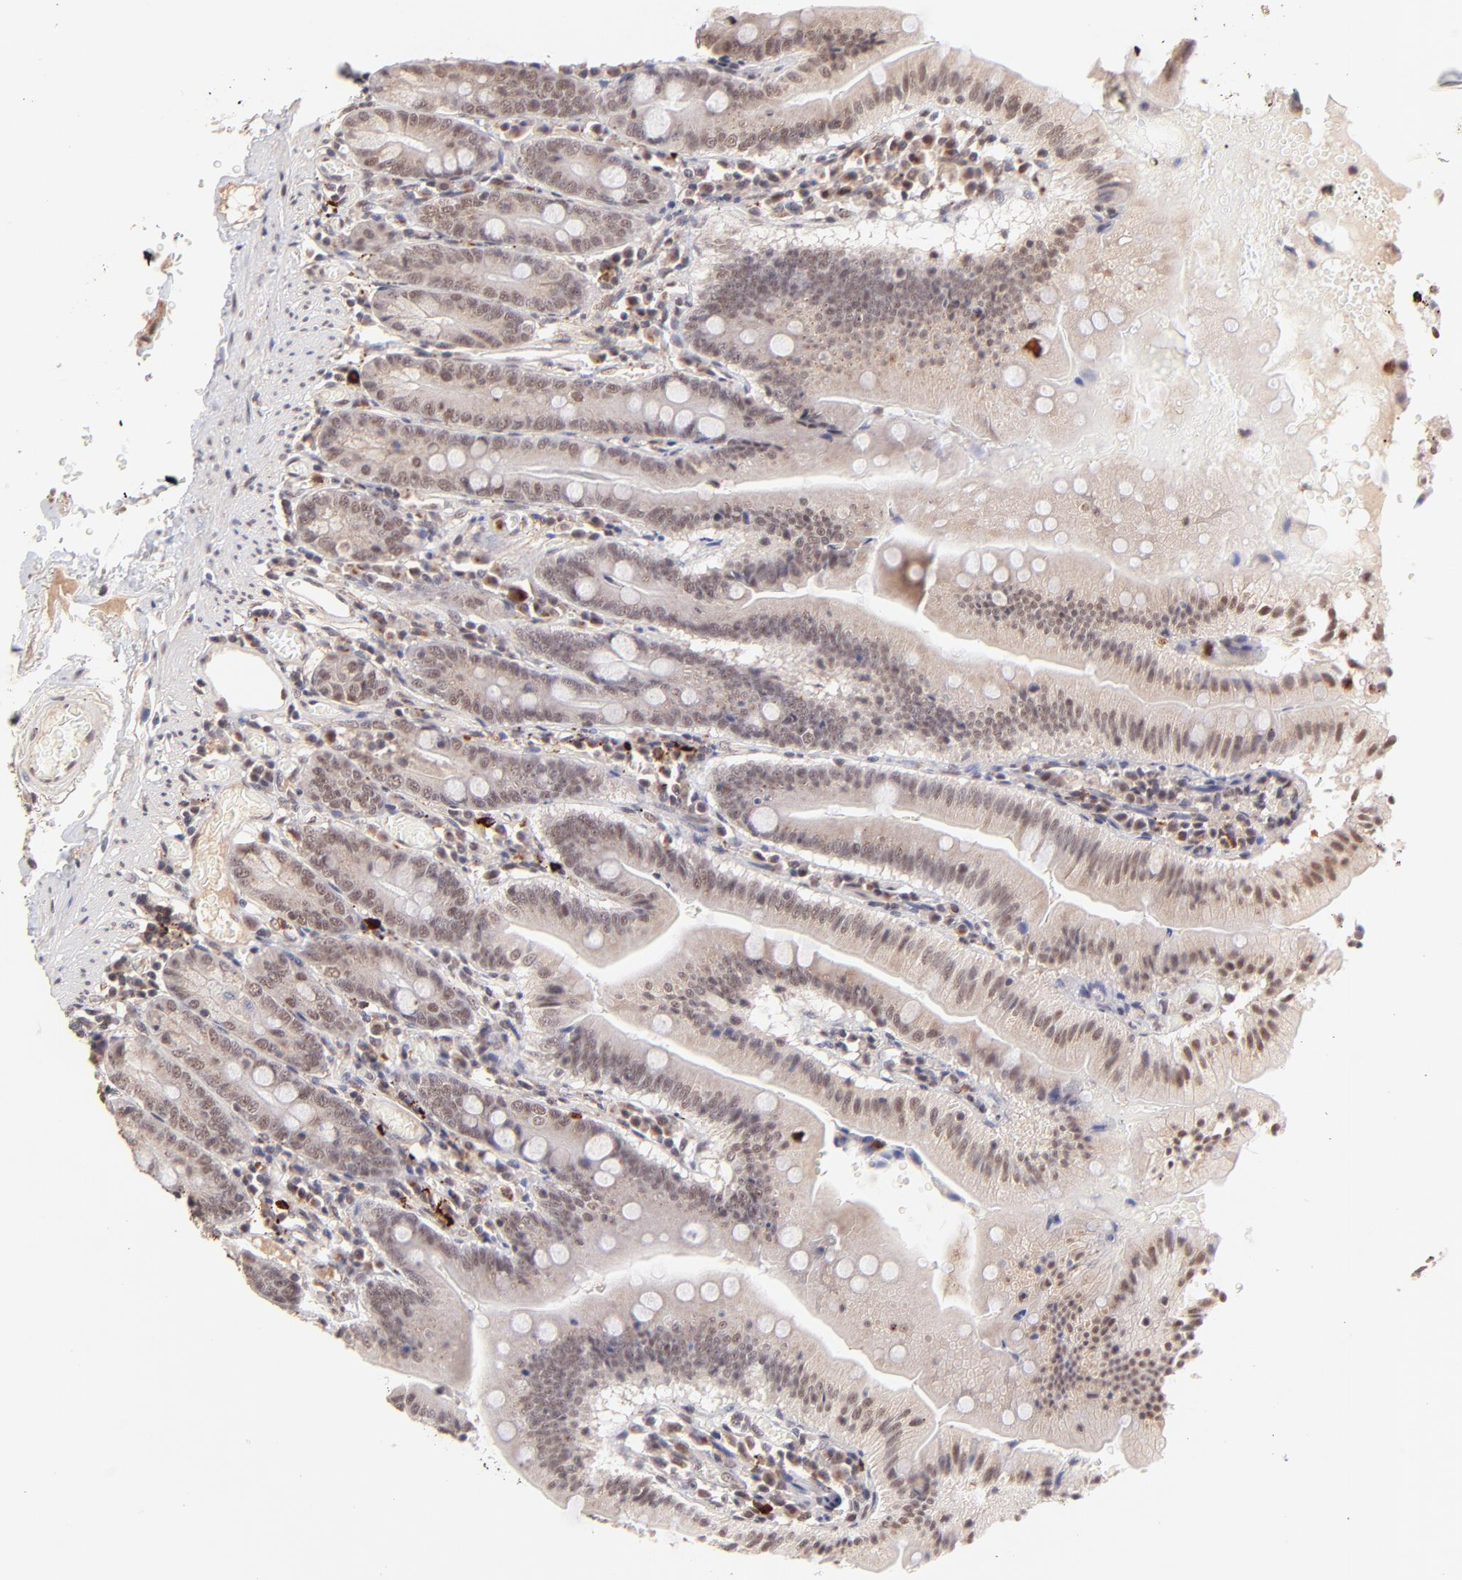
{"staining": {"intensity": "weak", "quantity": ">75%", "location": "nuclear"}, "tissue": "small intestine", "cell_type": "Glandular cells", "image_type": "normal", "snomed": [{"axis": "morphology", "description": "Normal tissue, NOS"}, {"axis": "topography", "description": "Small intestine"}], "caption": "Protein staining by immunohistochemistry exhibits weak nuclear expression in about >75% of glandular cells in unremarkable small intestine. Using DAB (brown) and hematoxylin (blue) stains, captured at high magnification using brightfield microscopy.", "gene": "MED12", "patient": {"sex": "male", "age": 71}}